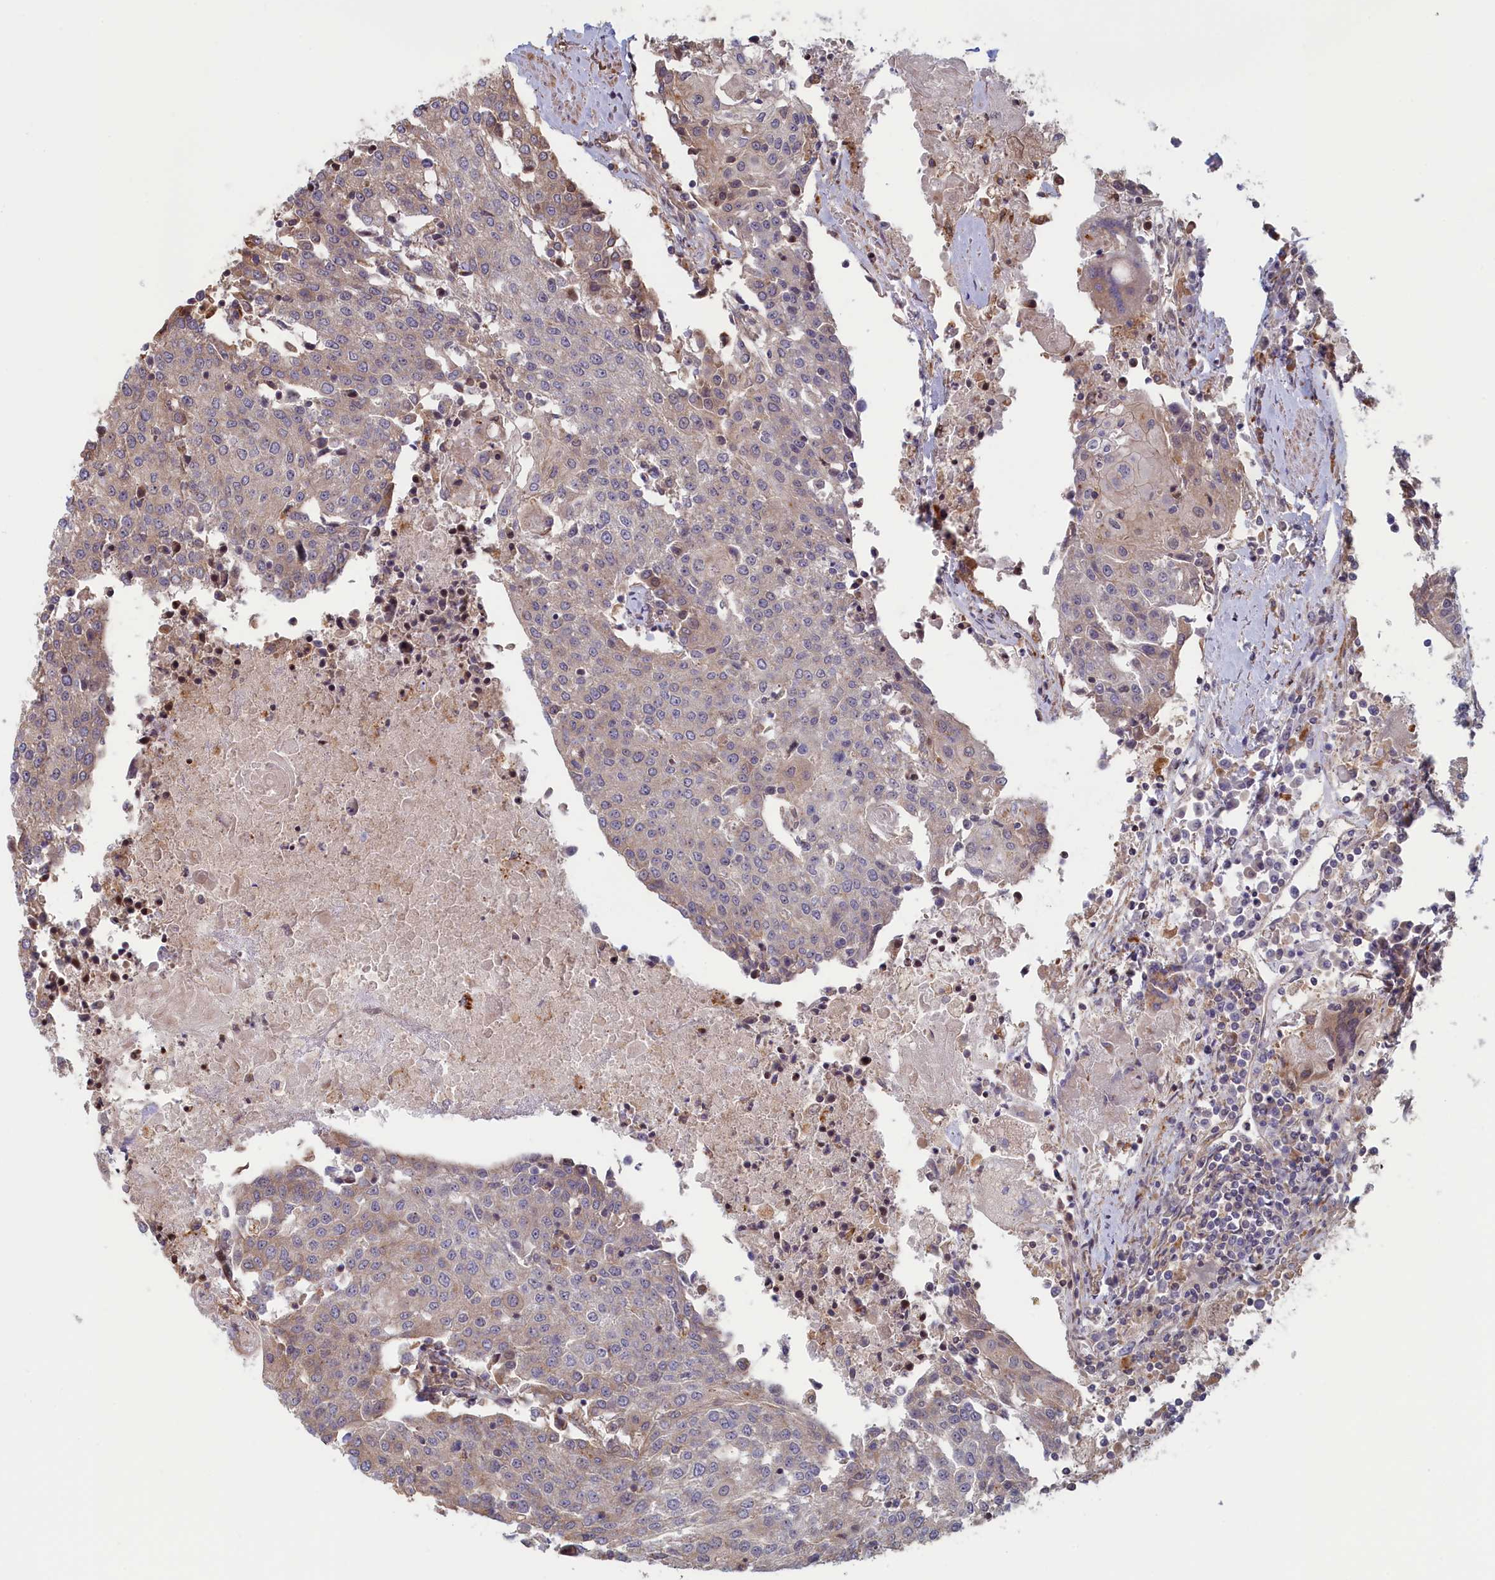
{"staining": {"intensity": "weak", "quantity": "<25%", "location": "cytoplasmic/membranous"}, "tissue": "urothelial cancer", "cell_type": "Tumor cells", "image_type": "cancer", "snomed": [{"axis": "morphology", "description": "Urothelial carcinoma, High grade"}, {"axis": "topography", "description": "Urinary bladder"}], "caption": "Immunohistochemistry (IHC) of urothelial cancer exhibits no positivity in tumor cells.", "gene": "RILPL1", "patient": {"sex": "female", "age": 85}}